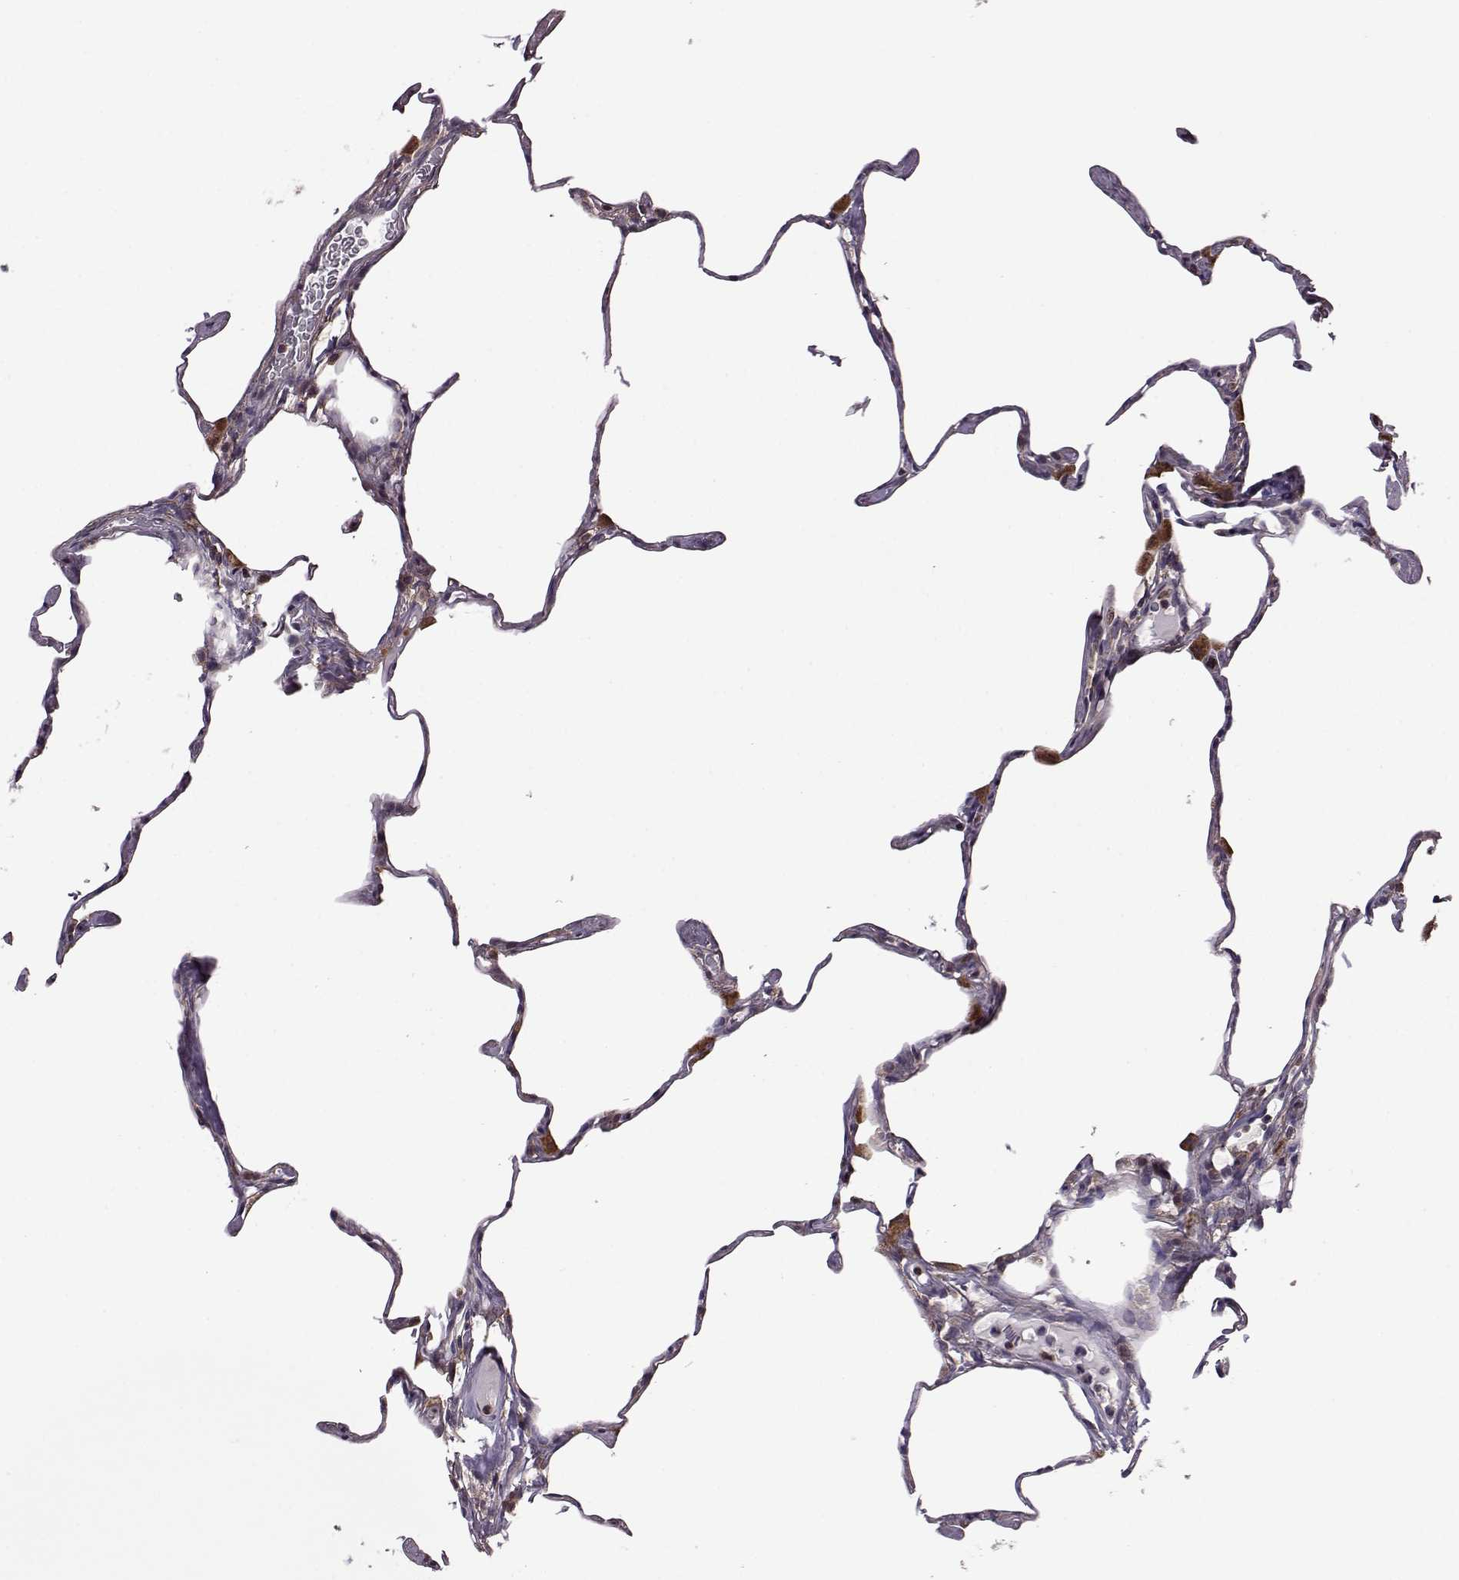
{"staining": {"intensity": "negative", "quantity": "none", "location": "none"}, "tissue": "lung", "cell_type": "Alveolar cells", "image_type": "normal", "snomed": [{"axis": "morphology", "description": "Normal tissue, NOS"}, {"axis": "topography", "description": "Lung"}], "caption": "This is an IHC histopathology image of normal human lung. There is no positivity in alveolar cells.", "gene": "URI1", "patient": {"sex": "male", "age": 65}}